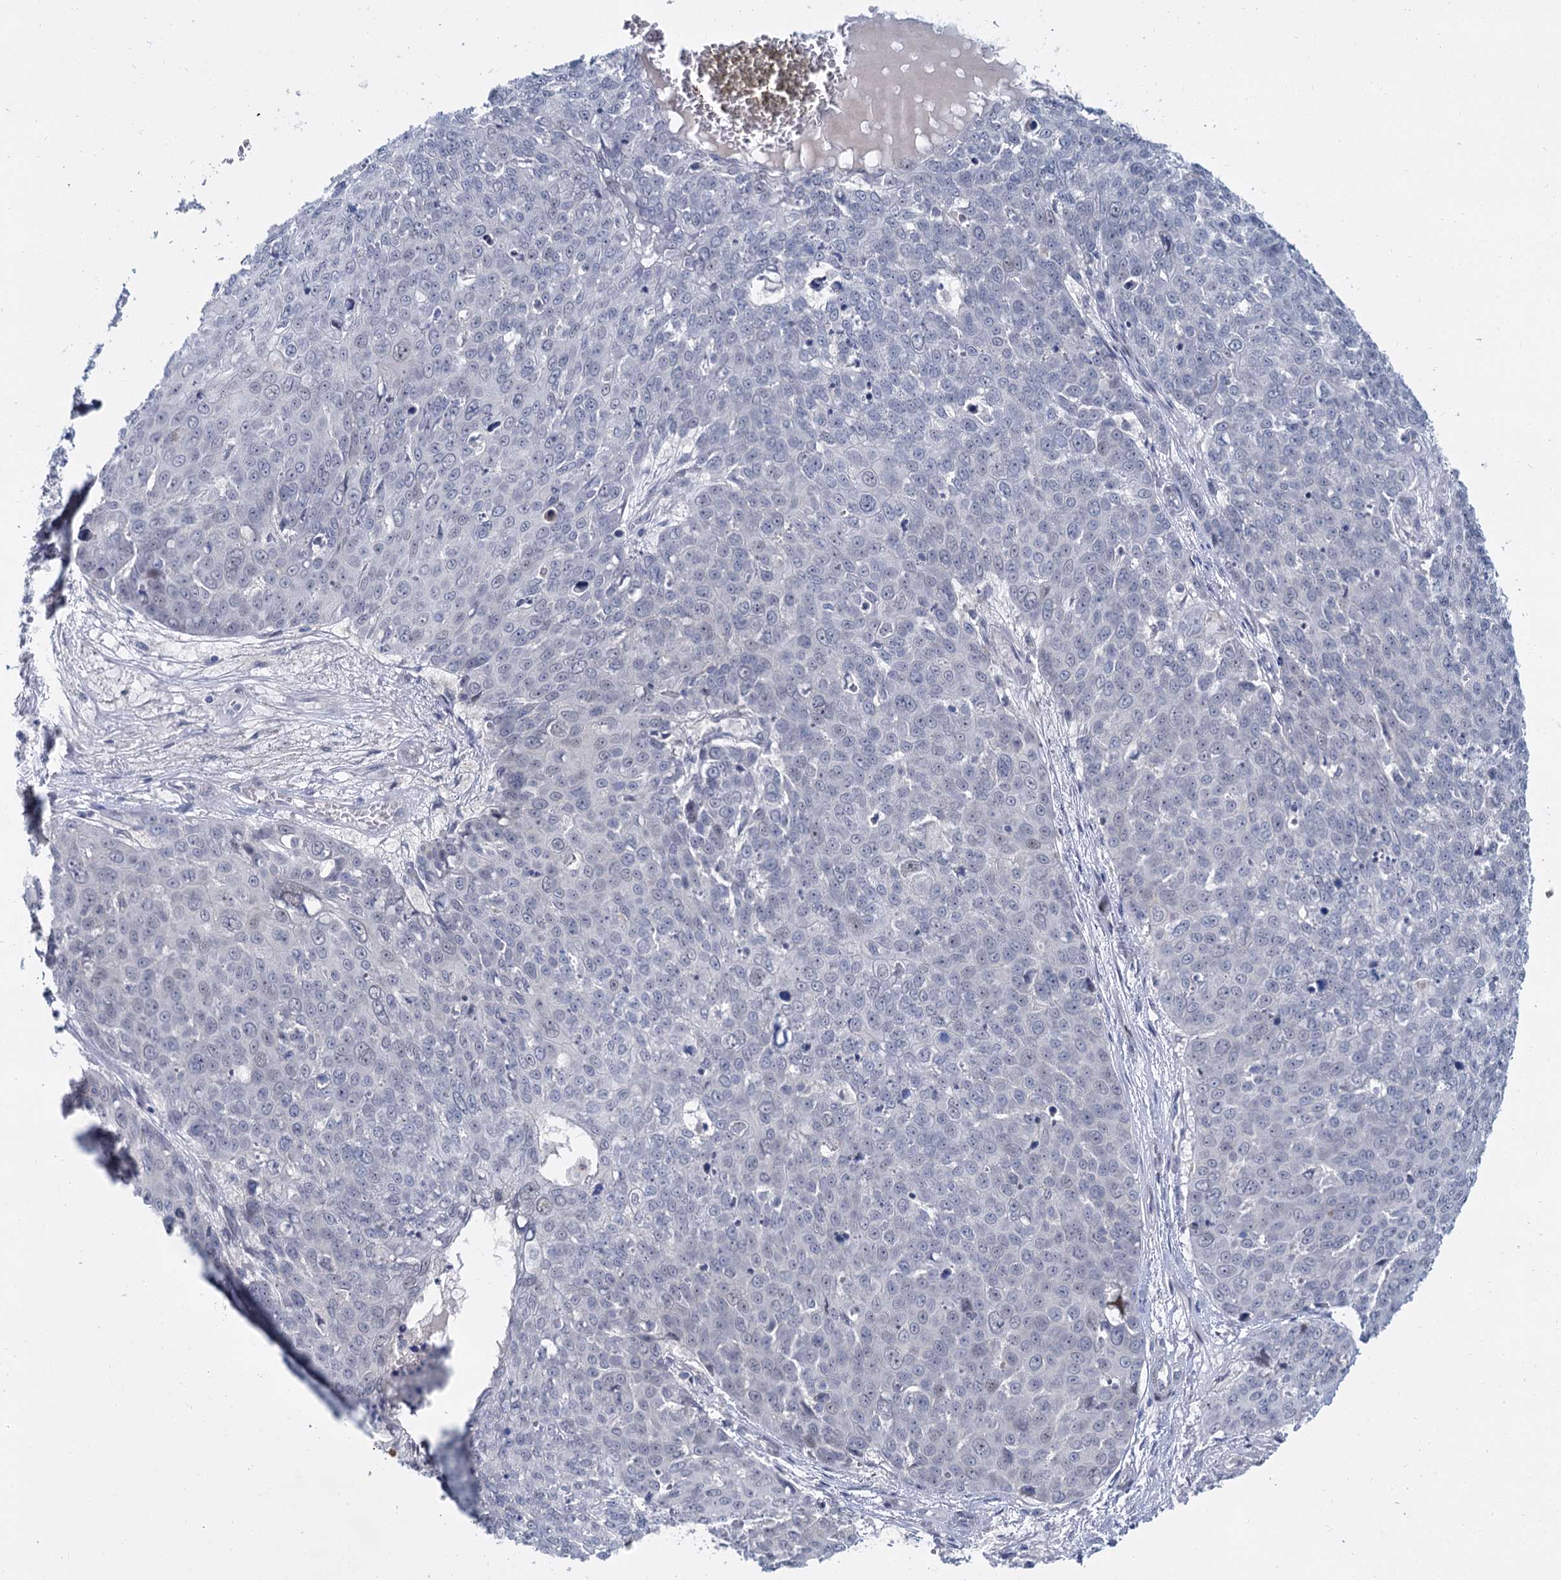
{"staining": {"intensity": "negative", "quantity": "none", "location": "none"}, "tissue": "skin cancer", "cell_type": "Tumor cells", "image_type": "cancer", "snomed": [{"axis": "morphology", "description": "Squamous cell carcinoma, NOS"}, {"axis": "topography", "description": "Skin"}], "caption": "Immunohistochemistry micrograph of neoplastic tissue: human skin cancer (squamous cell carcinoma) stained with DAB demonstrates no significant protein positivity in tumor cells. (DAB (3,3'-diaminobenzidine) immunohistochemistry visualized using brightfield microscopy, high magnification).", "gene": "ACRBP", "patient": {"sex": "male", "age": 71}}